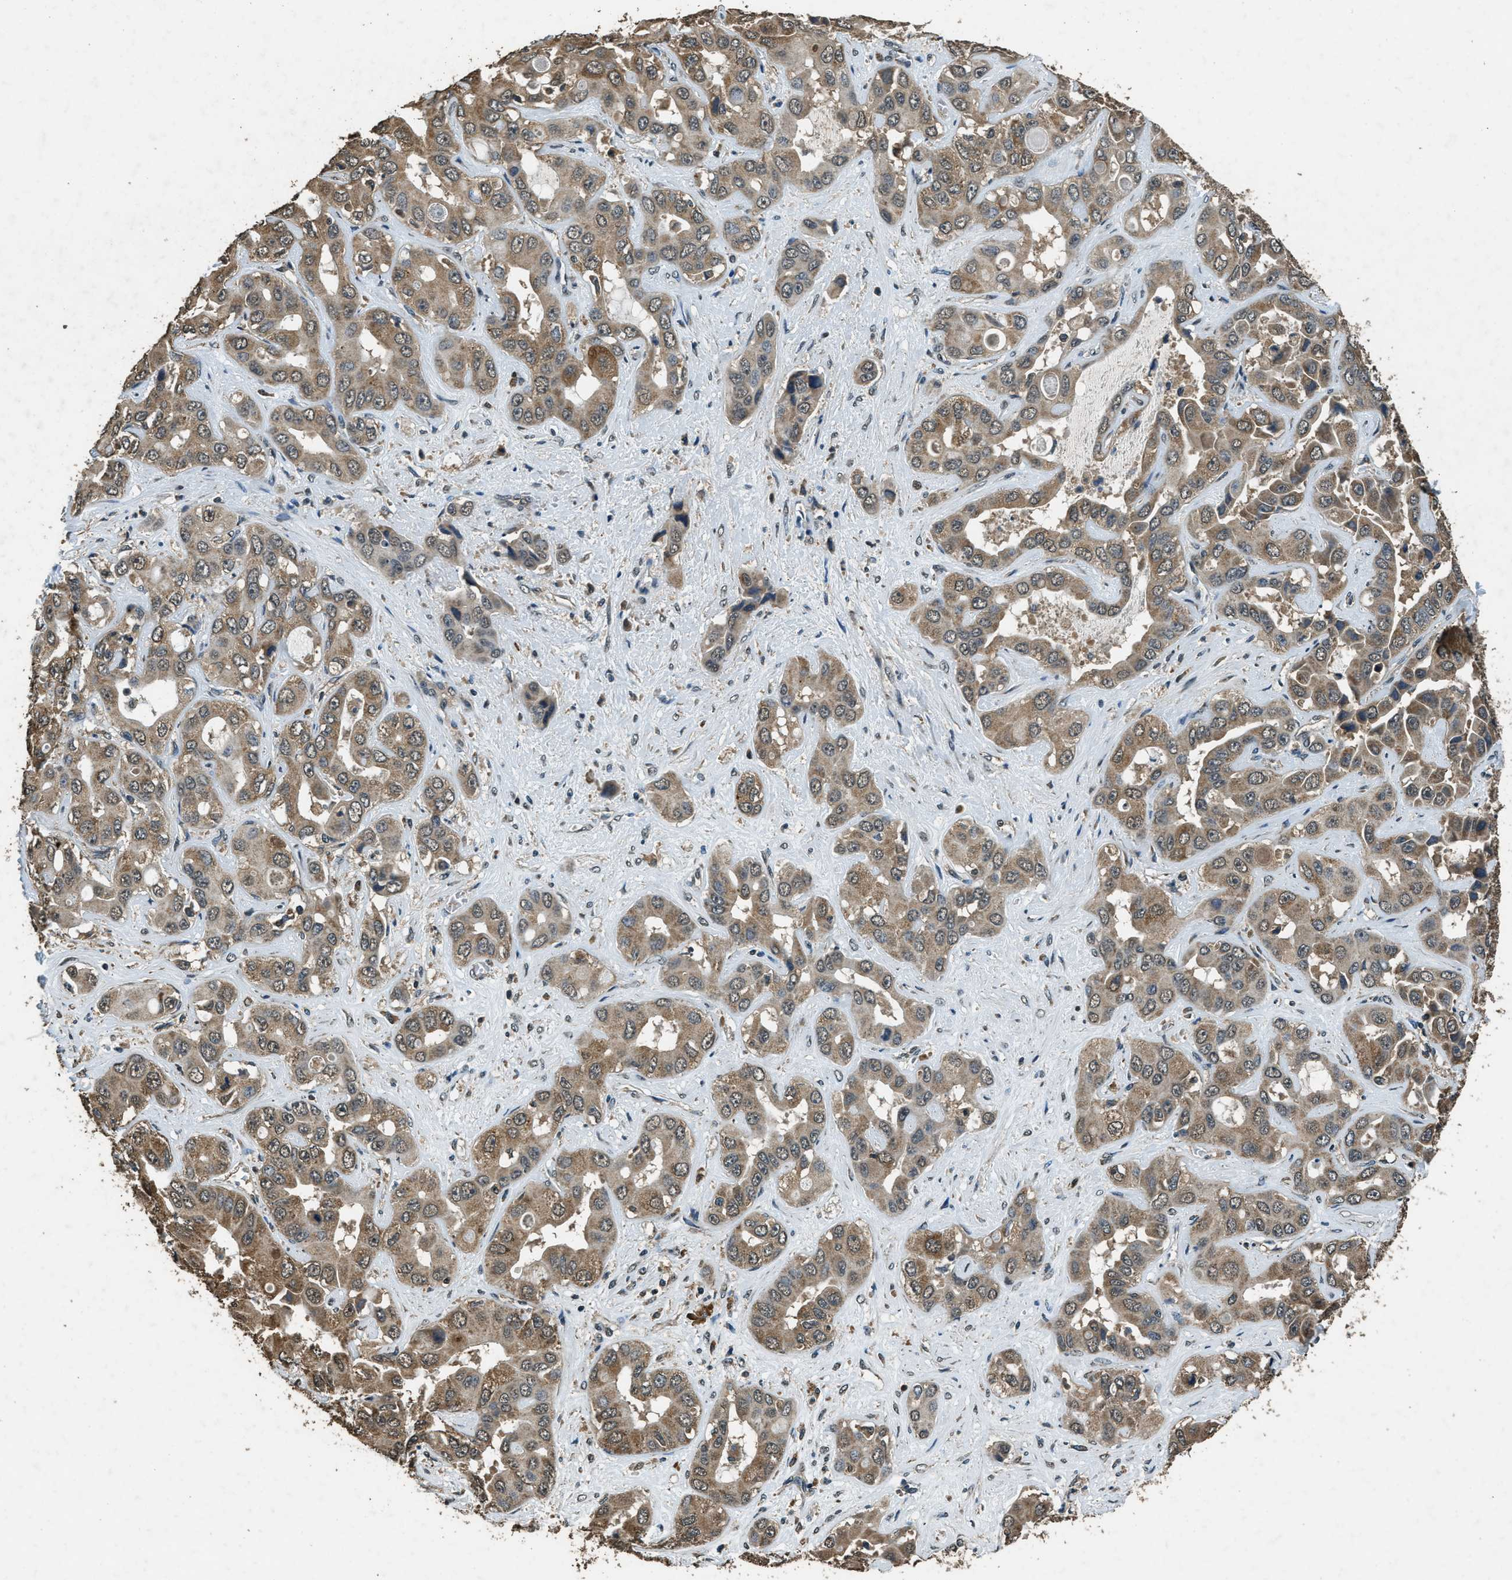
{"staining": {"intensity": "moderate", "quantity": ">75%", "location": "cytoplasmic/membranous"}, "tissue": "liver cancer", "cell_type": "Tumor cells", "image_type": "cancer", "snomed": [{"axis": "morphology", "description": "Cholangiocarcinoma"}, {"axis": "topography", "description": "Liver"}], "caption": "Brown immunohistochemical staining in cholangiocarcinoma (liver) exhibits moderate cytoplasmic/membranous expression in approximately >75% of tumor cells.", "gene": "SALL3", "patient": {"sex": "female", "age": 52}}